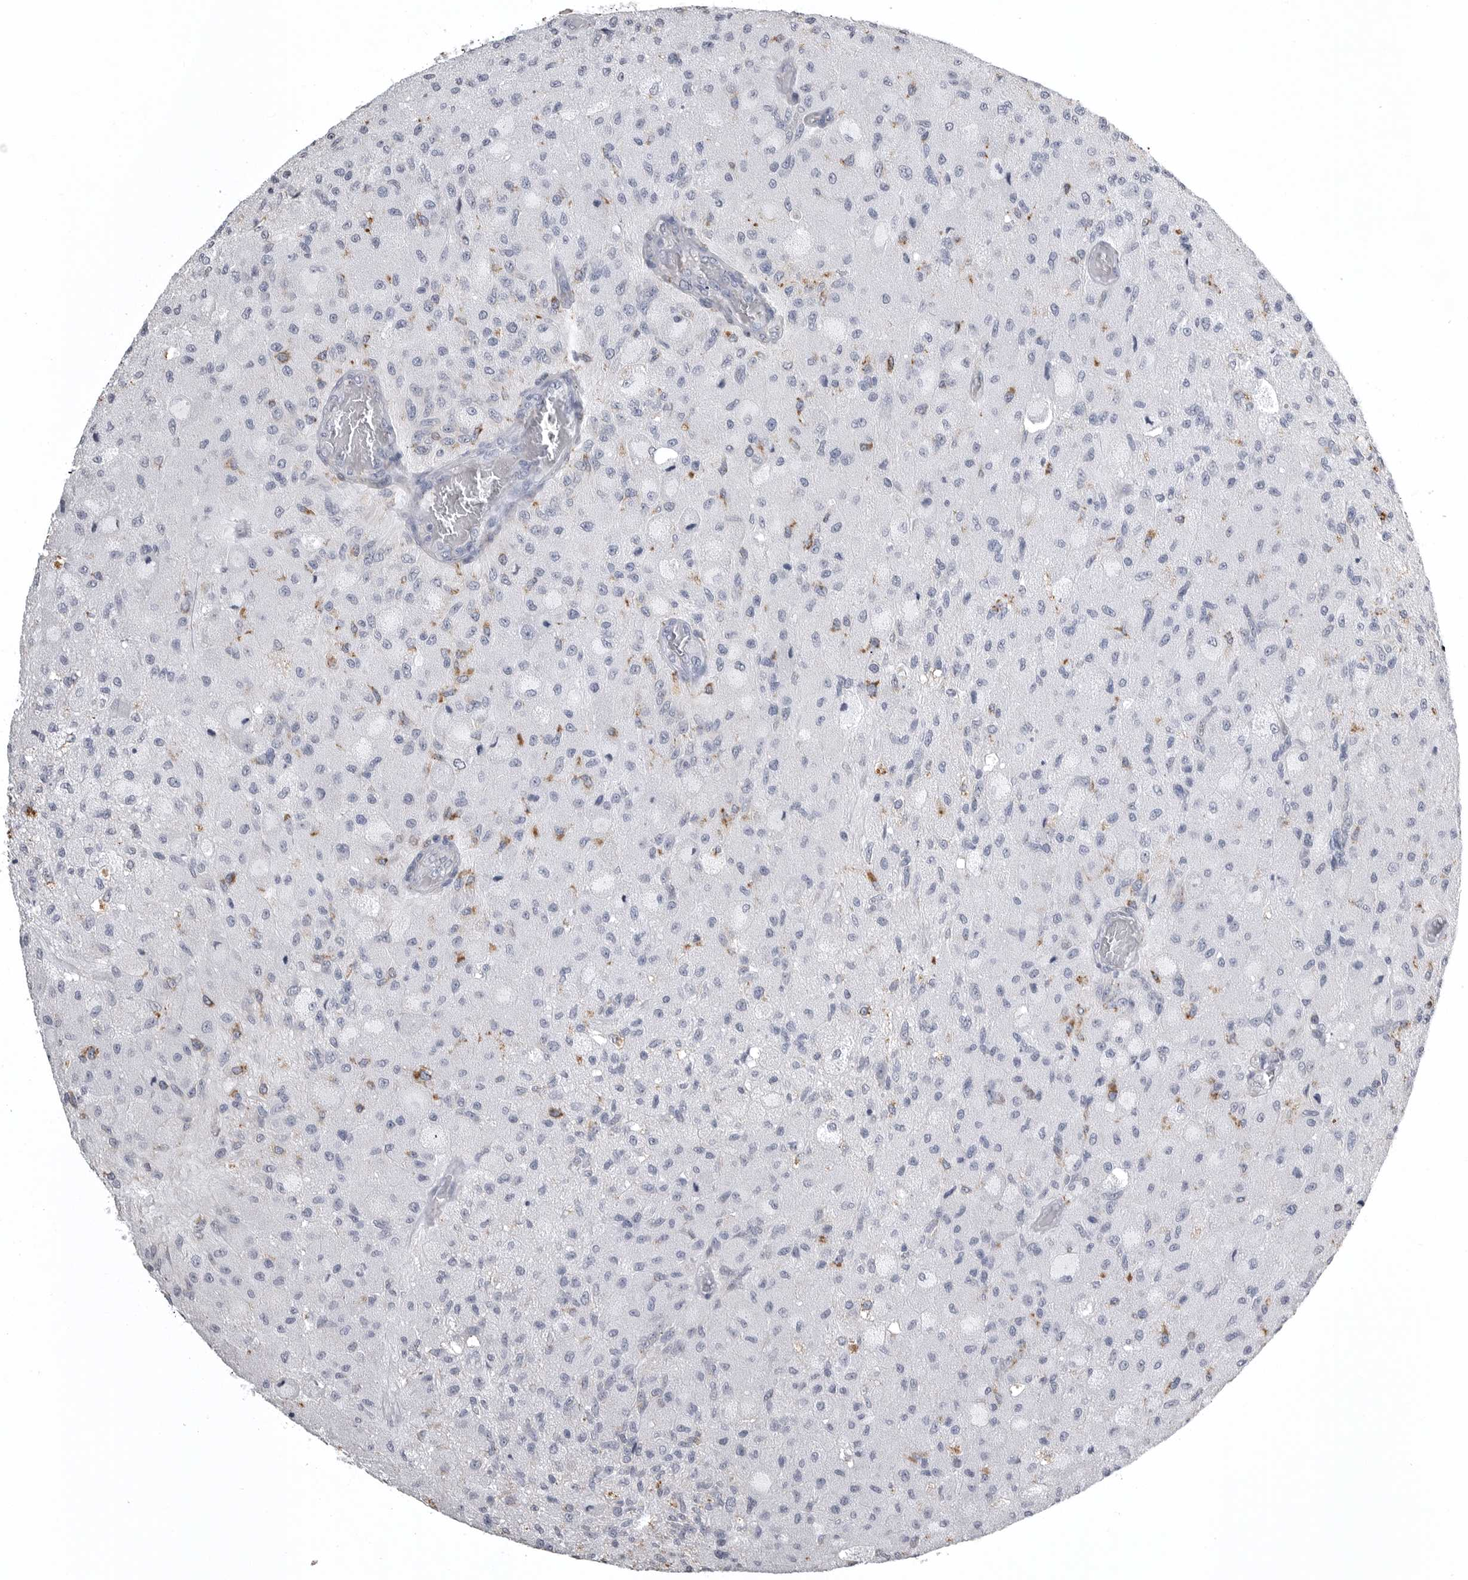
{"staining": {"intensity": "negative", "quantity": "none", "location": "none"}, "tissue": "glioma", "cell_type": "Tumor cells", "image_type": "cancer", "snomed": [{"axis": "morphology", "description": "Normal tissue, NOS"}, {"axis": "morphology", "description": "Glioma, malignant, High grade"}, {"axis": "topography", "description": "Cerebral cortex"}], "caption": "DAB (3,3'-diaminobenzidine) immunohistochemical staining of human glioma exhibits no significant staining in tumor cells.", "gene": "AOC3", "patient": {"sex": "male", "age": 77}}